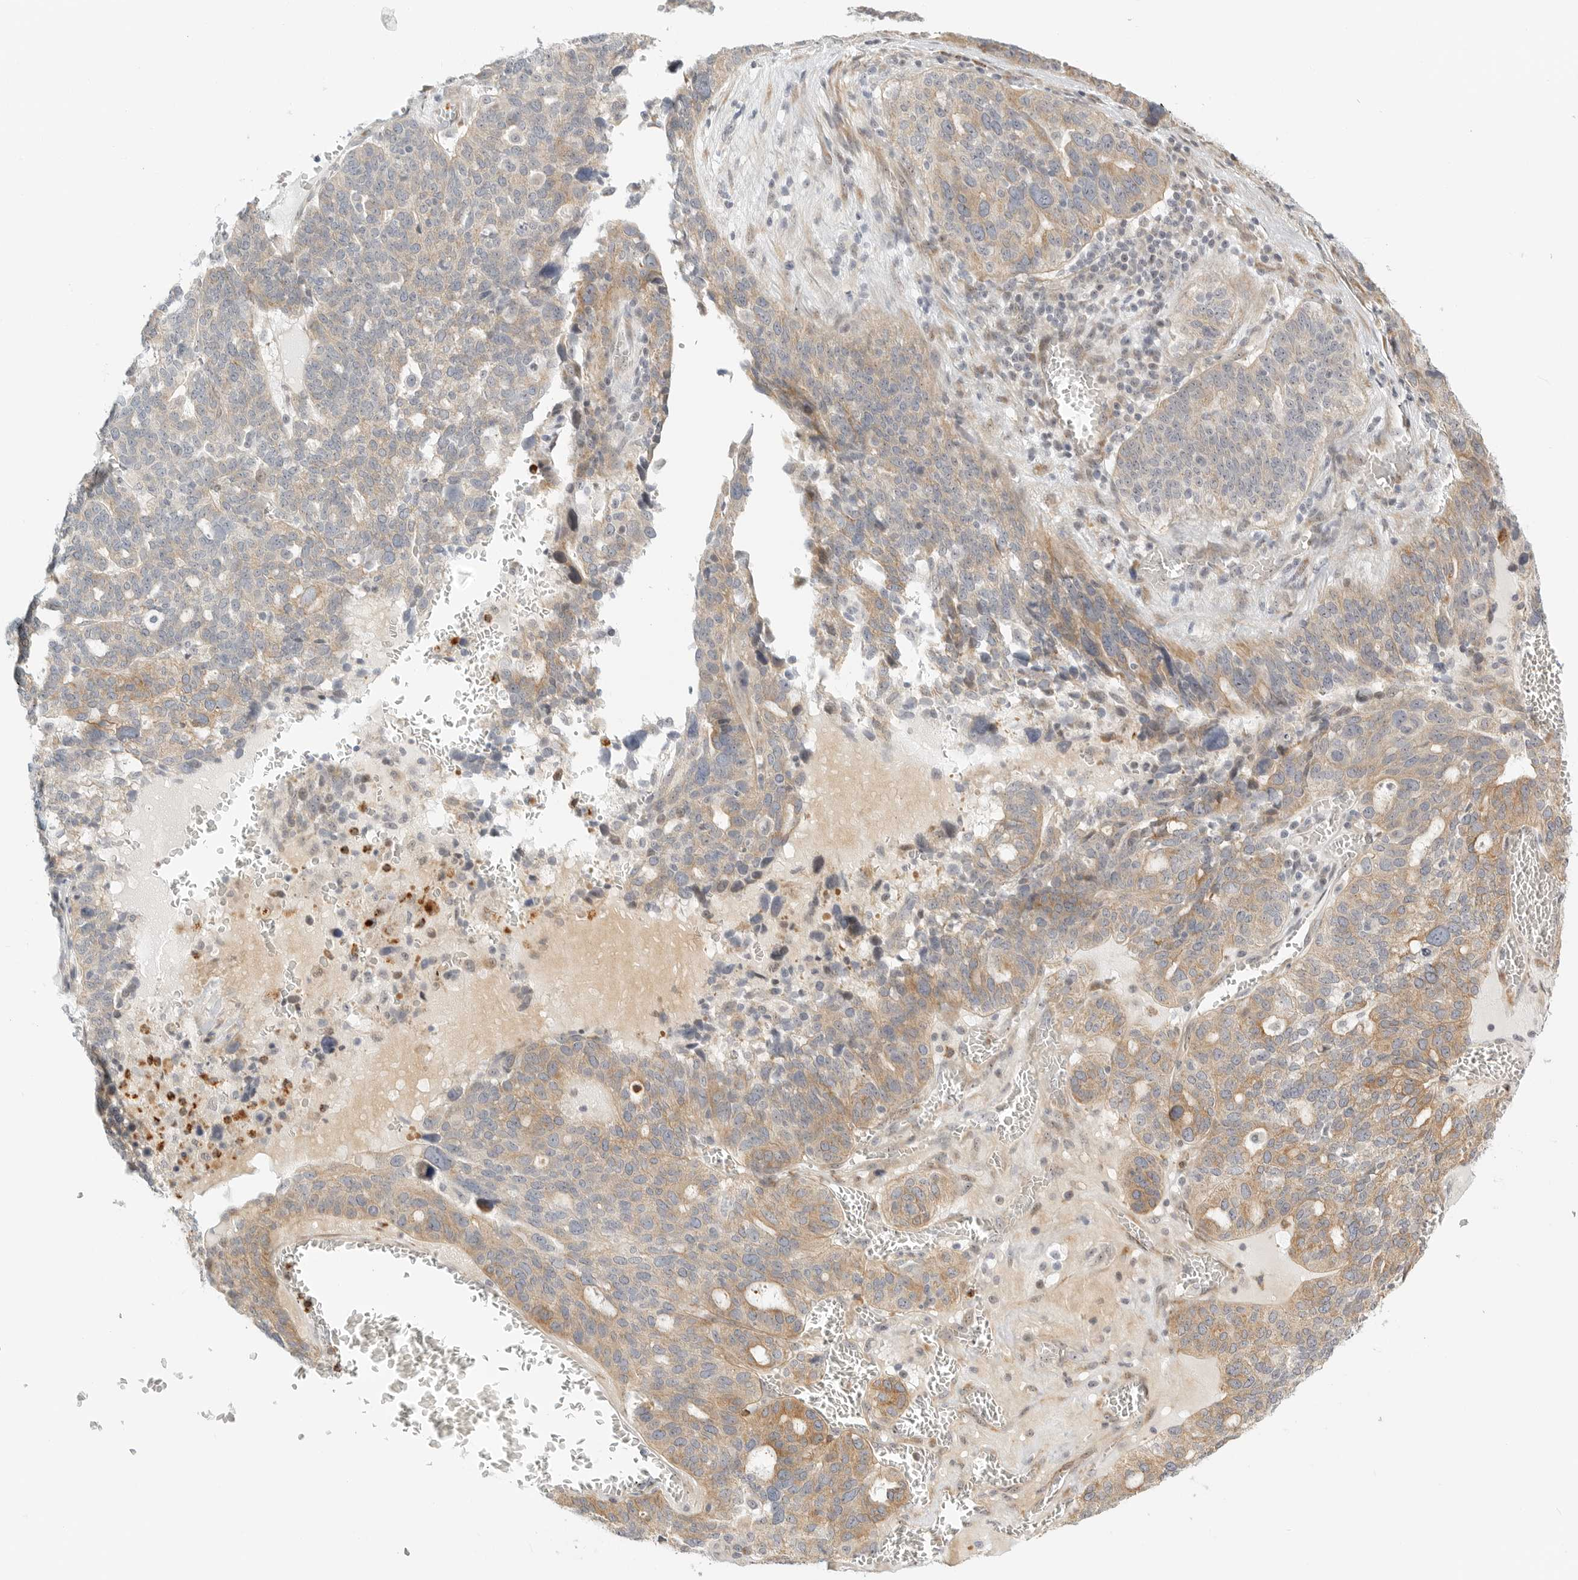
{"staining": {"intensity": "moderate", "quantity": "<25%", "location": "cytoplasmic/membranous"}, "tissue": "ovarian cancer", "cell_type": "Tumor cells", "image_type": "cancer", "snomed": [{"axis": "morphology", "description": "Cystadenocarcinoma, serous, NOS"}, {"axis": "topography", "description": "Ovary"}], "caption": "Ovarian serous cystadenocarcinoma stained for a protein (brown) reveals moderate cytoplasmic/membranous positive staining in approximately <25% of tumor cells.", "gene": "DSCC1", "patient": {"sex": "female", "age": 59}}